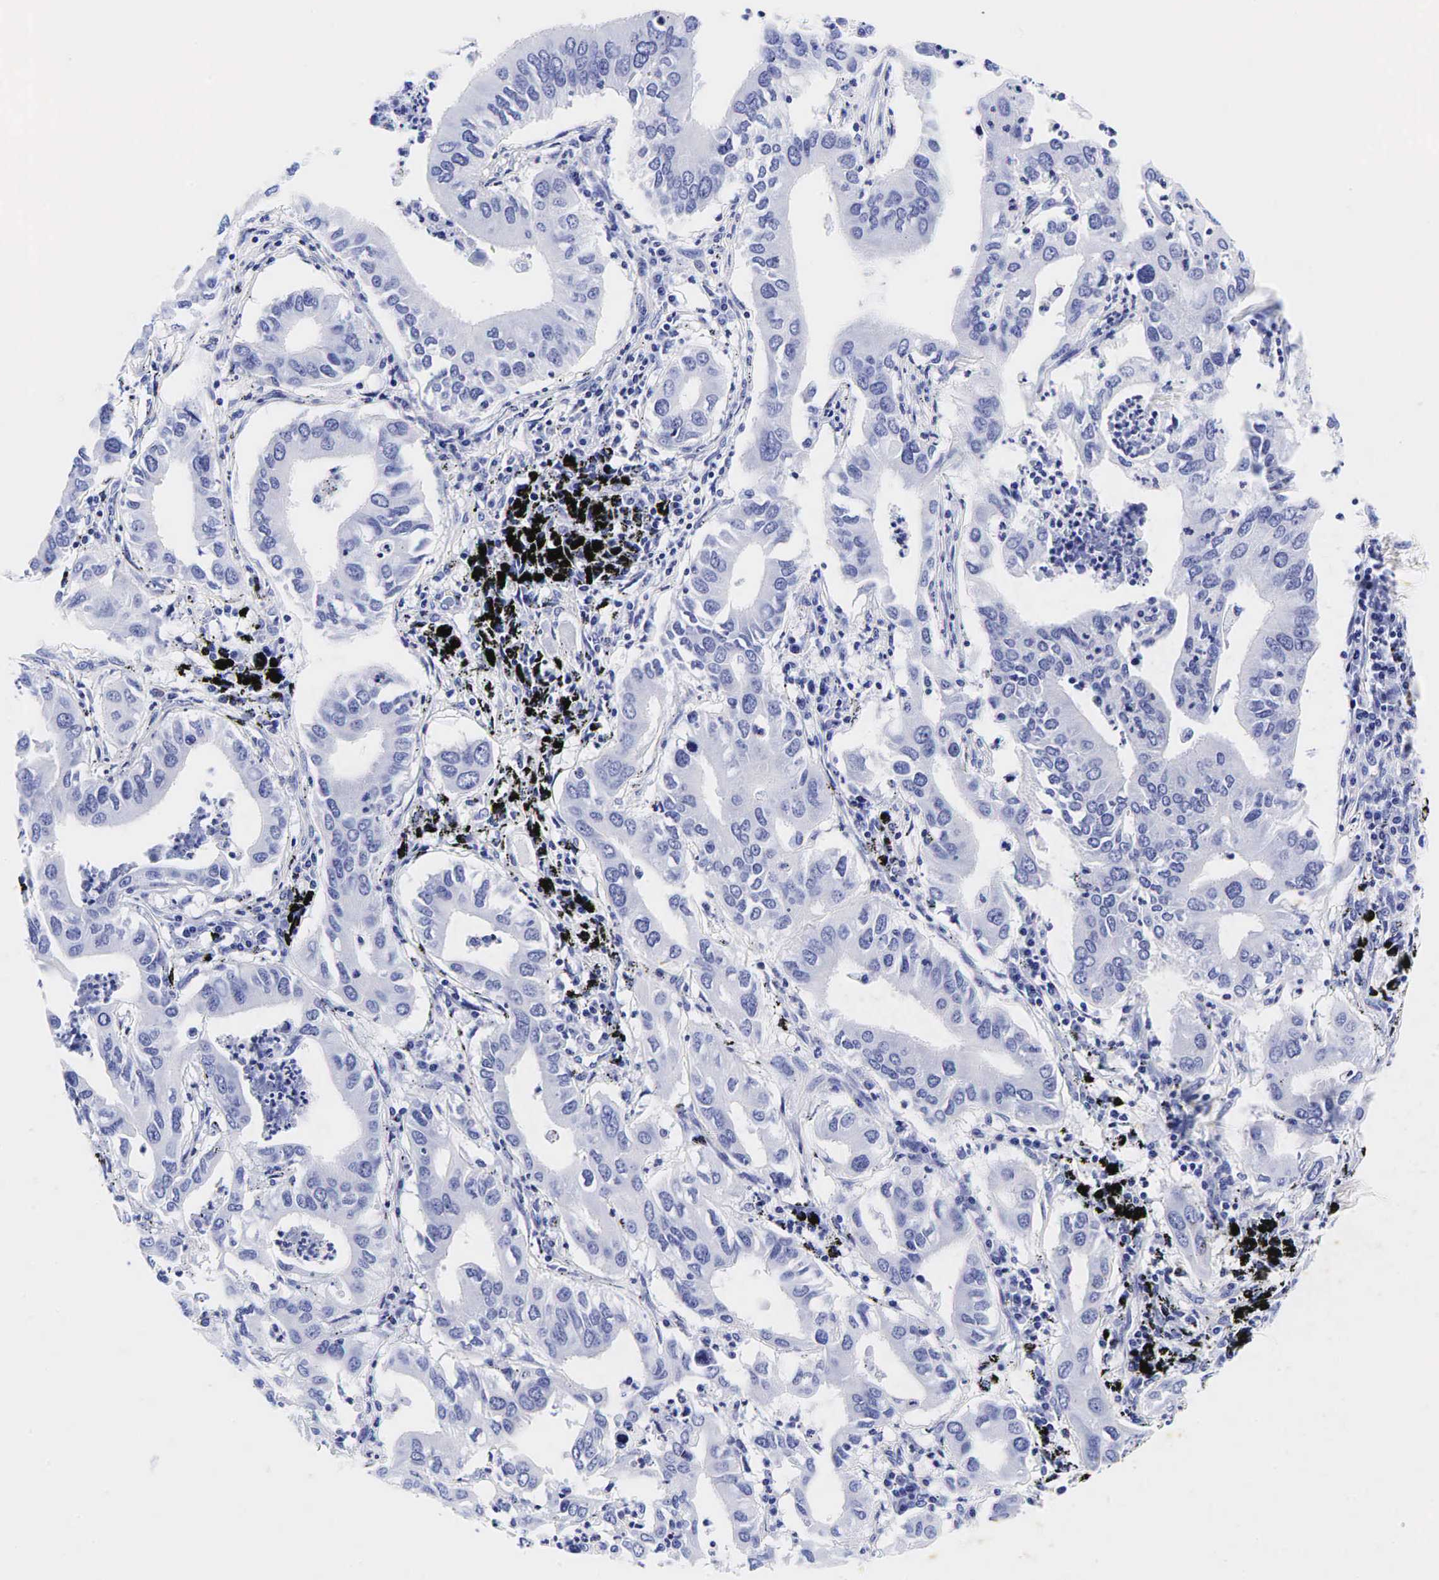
{"staining": {"intensity": "negative", "quantity": "none", "location": "none"}, "tissue": "lung cancer", "cell_type": "Tumor cells", "image_type": "cancer", "snomed": [{"axis": "morphology", "description": "Adenocarcinoma, NOS"}, {"axis": "topography", "description": "Lung"}], "caption": "An image of lung cancer stained for a protein shows no brown staining in tumor cells. (Brightfield microscopy of DAB (3,3'-diaminobenzidine) immunohistochemistry at high magnification).", "gene": "GCG", "patient": {"sex": "male", "age": 48}}